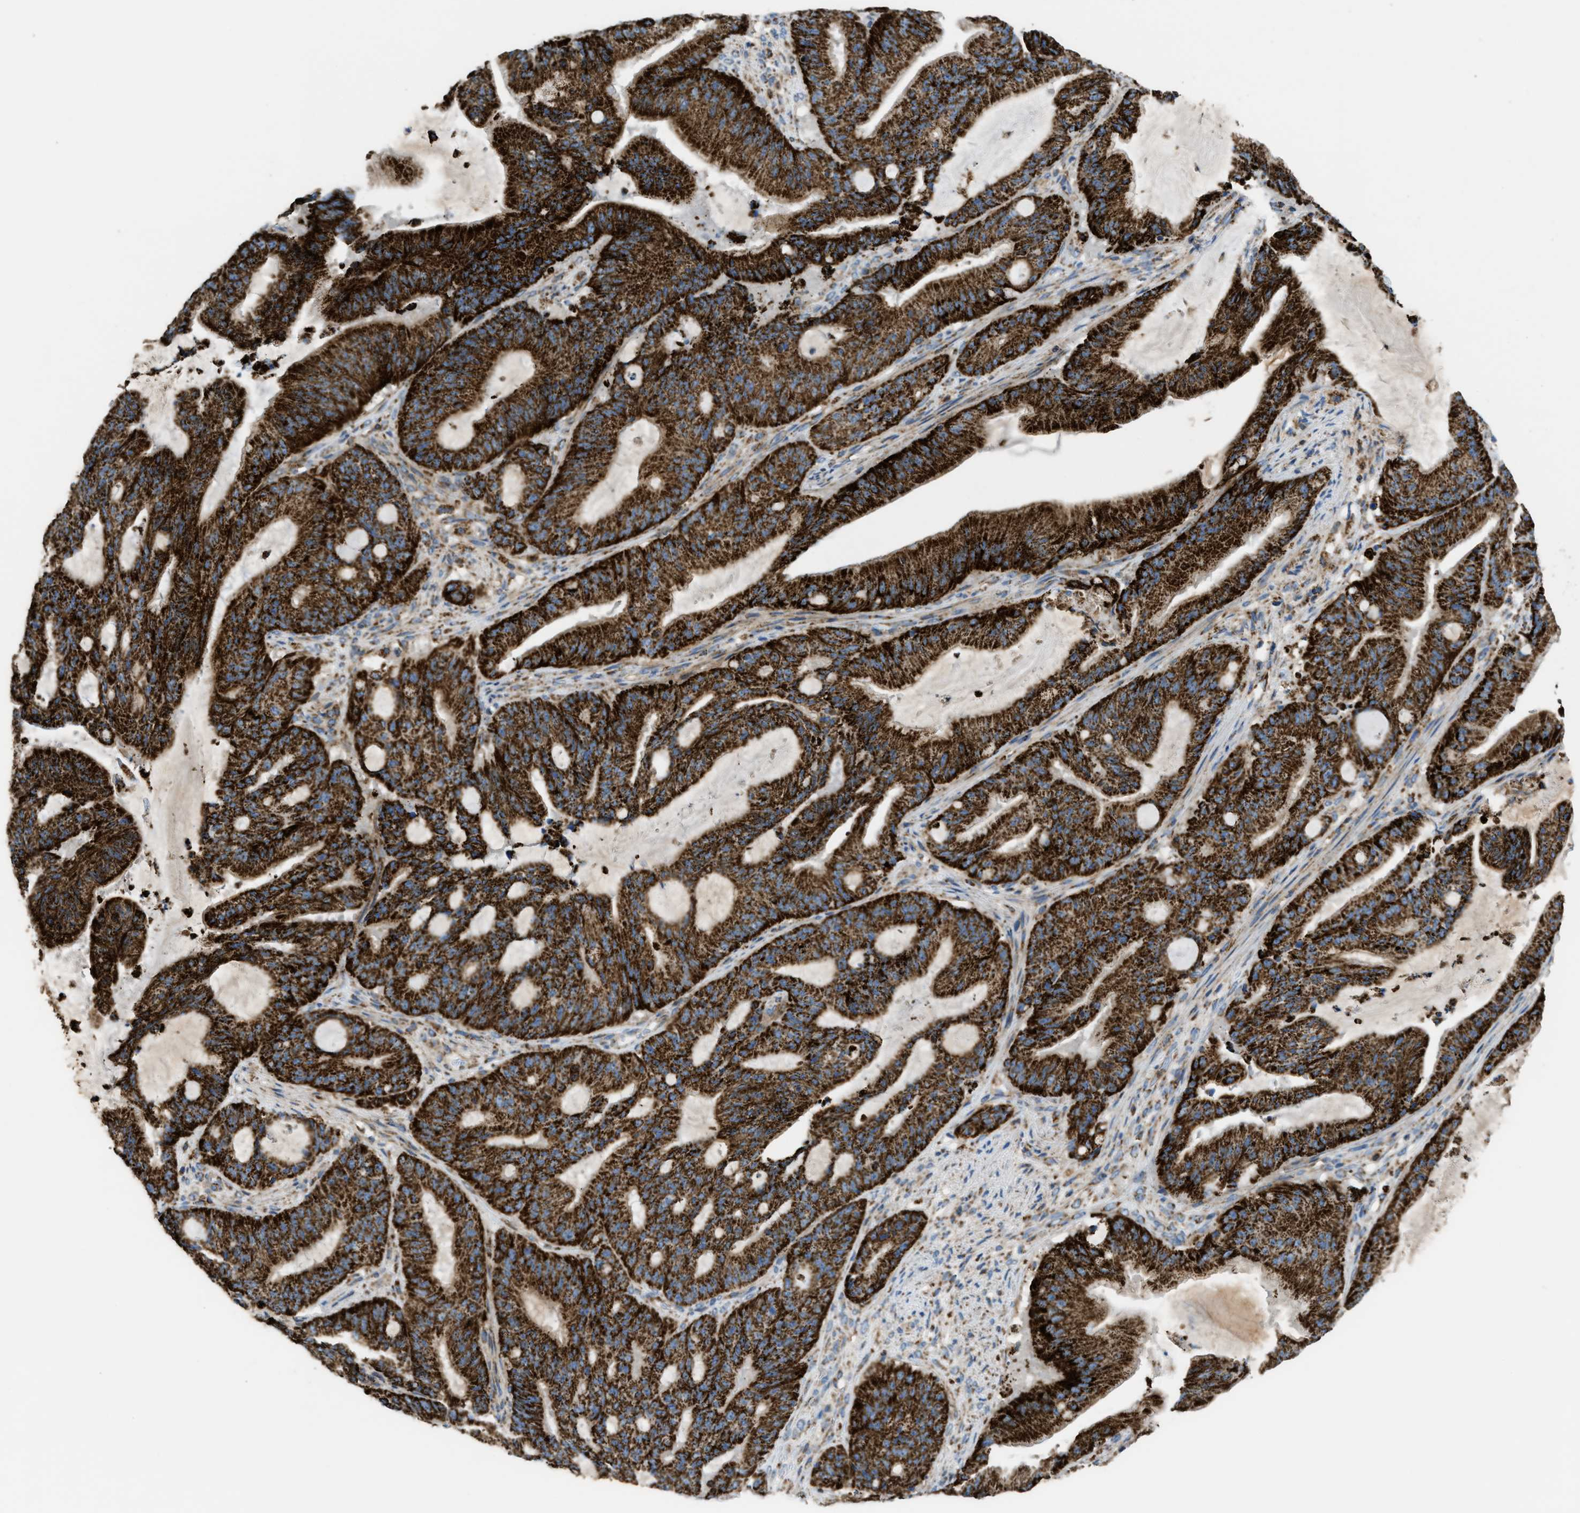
{"staining": {"intensity": "strong", "quantity": ">75%", "location": "cytoplasmic/membranous"}, "tissue": "liver cancer", "cell_type": "Tumor cells", "image_type": "cancer", "snomed": [{"axis": "morphology", "description": "Normal tissue, NOS"}, {"axis": "morphology", "description": "Cholangiocarcinoma"}, {"axis": "topography", "description": "Liver"}, {"axis": "topography", "description": "Peripheral nerve tissue"}], "caption": "A high-resolution image shows immunohistochemistry (IHC) staining of liver cholangiocarcinoma, which exhibits strong cytoplasmic/membranous expression in about >75% of tumor cells. (DAB (3,3'-diaminobenzidine) IHC, brown staining for protein, blue staining for nuclei).", "gene": "ECHS1", "patient": {"sex": "female", "age": 73}}